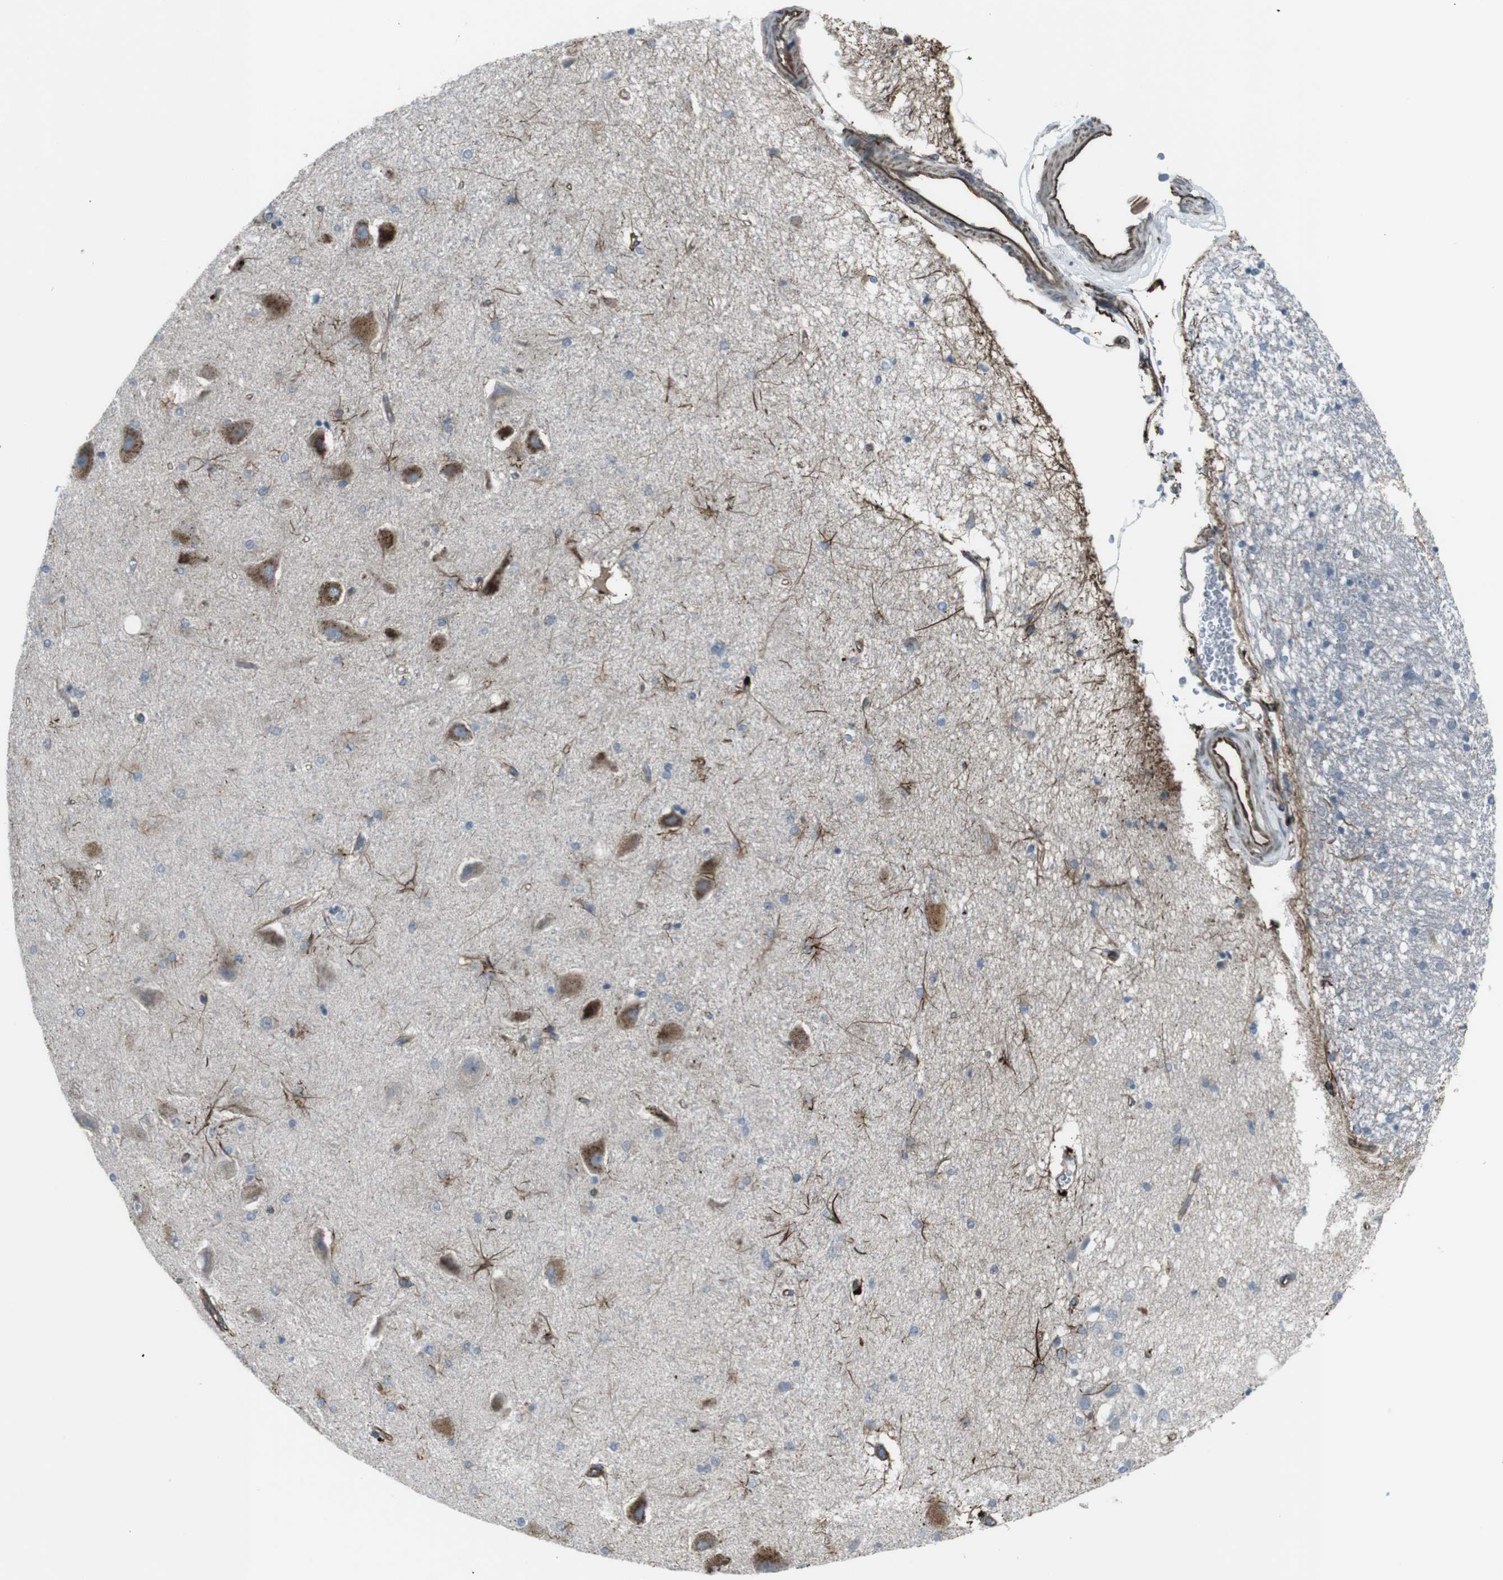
{"staining": {"intensity": "strong", "quantity": "<25%", "location": "cytoplasmic/membranous"}, "tissue": "hippocampus", "cell_type": "Glial cells", "image_type": "normal", "snomed": [{"axis": "morphology", "description": "Normal tissue, NOS"}, {"axis": "topography", "description": "Hippocampus"}], "caption": "A micrograph of human hippocampus stained for a protein exhibits strong cytoplasmic/membranous brown staining in glial cells. The staining is performed using DAB (3,3'-diaminobenzidine) brown chromogen to label protein expression. The nuclei are counter-stained blue using hematoxylin.", "gene": "TMEM141", "patient": {"sex": "female", "age": 54}}